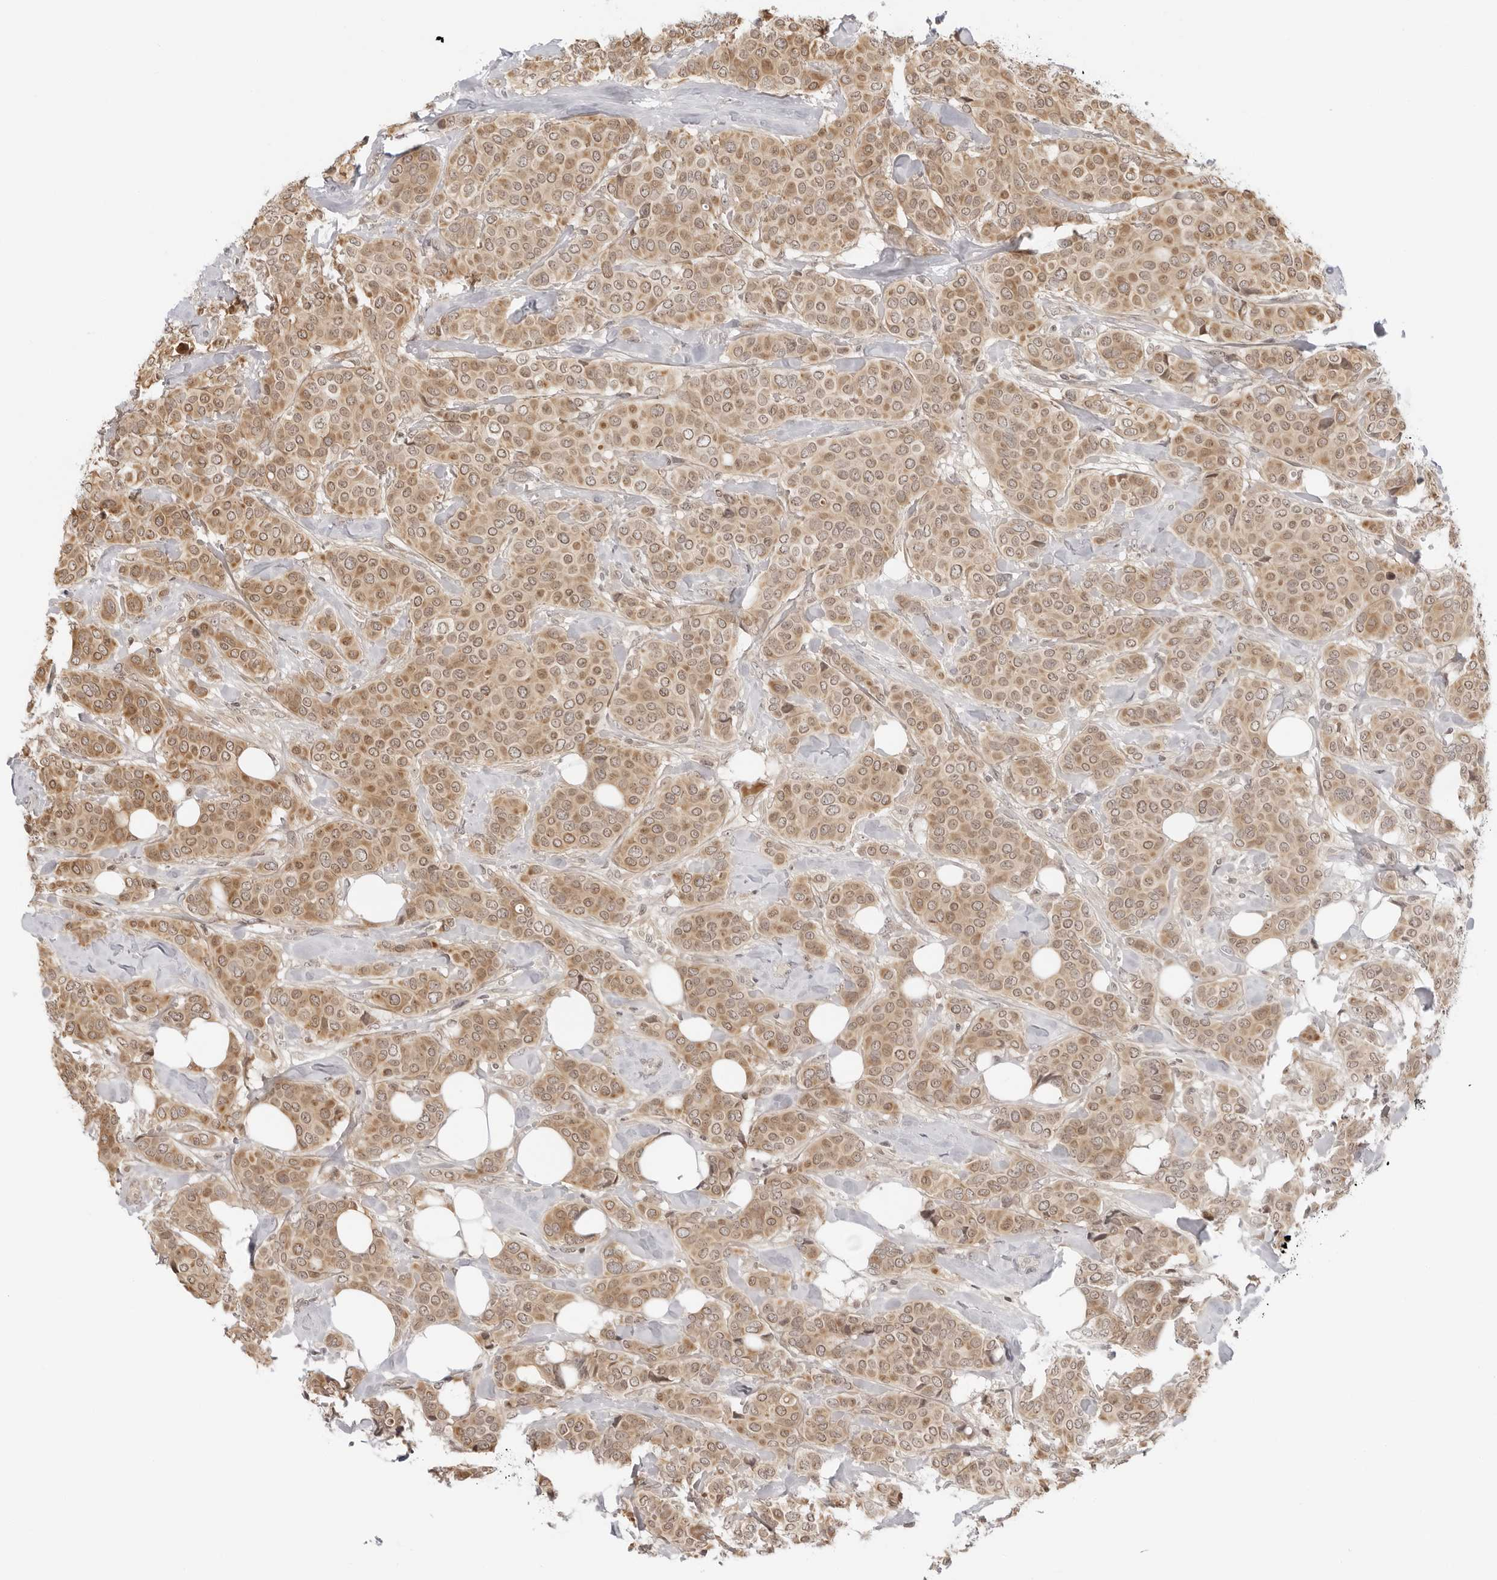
{"staining": {"intensity": "moderate", "quantity": ">75%", "location": "cytoplasmic/membranous,nuclear"}, "tissue": "breast cancer", "cell_type": "Tumor cells", "image_type": "cancer", "snomed": [{"axis": "morphology", "description": "Lobular carcinoma"}, {"axis": "topography", "description": "Breast"}], "caption": "Lobular carcinoma (breast) stained with DAB immunohistochemistry (IHC) reveals medium levels of moderate cytoplasmic/membranous and nuclear expression in about >75% of tumor cells. The staining was performed using DAB (3,3'-diaminobenzidine), with brown indicating positive protein expression. Nuclei are stained blue with hematoxylin.", "gene": "PRRC2C", "patient": {"sex": "female", "age": 51}}